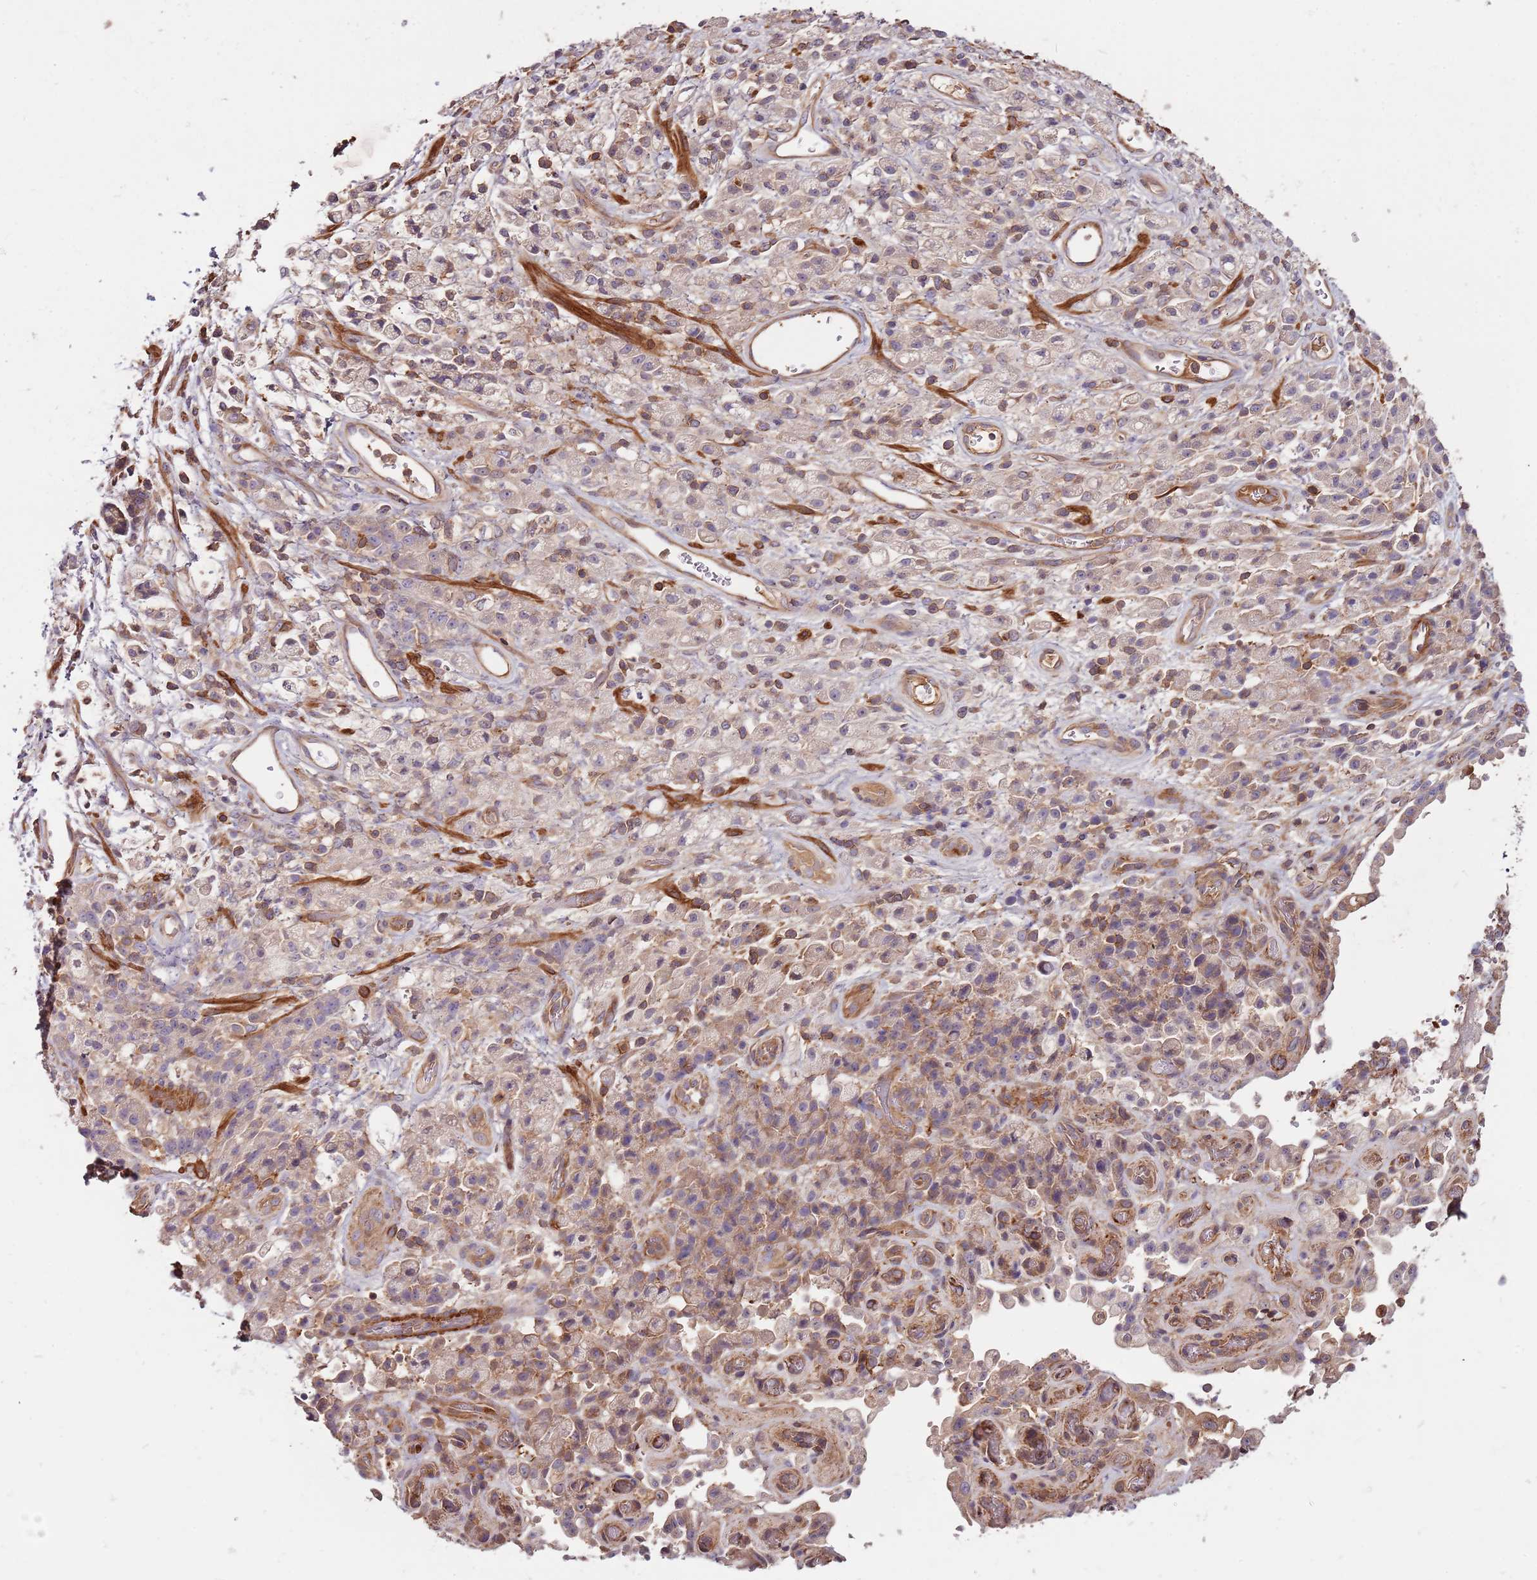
{"staining": {"intensity": "weak", "quantity": "<25%", "location": "cytoplasmic/membranous"}, "tissue": "stomach cancer", "cell_type": "Tumor cells", "image_type": "cancer", "snomed": [{"axis": "morphology", "description": "Adenocarcinoma, NOS"}, {"axis": "topography", "description": "Stomach"}], "caption": "A high-resolution histopathology image shows immunohistochemistry (IHC) staining of stomach cancer (adenocarcinoma), which shows no significant staining in tumor cells.", "gene": "DENR", "patient": {"sex": "female", "age": 60}}